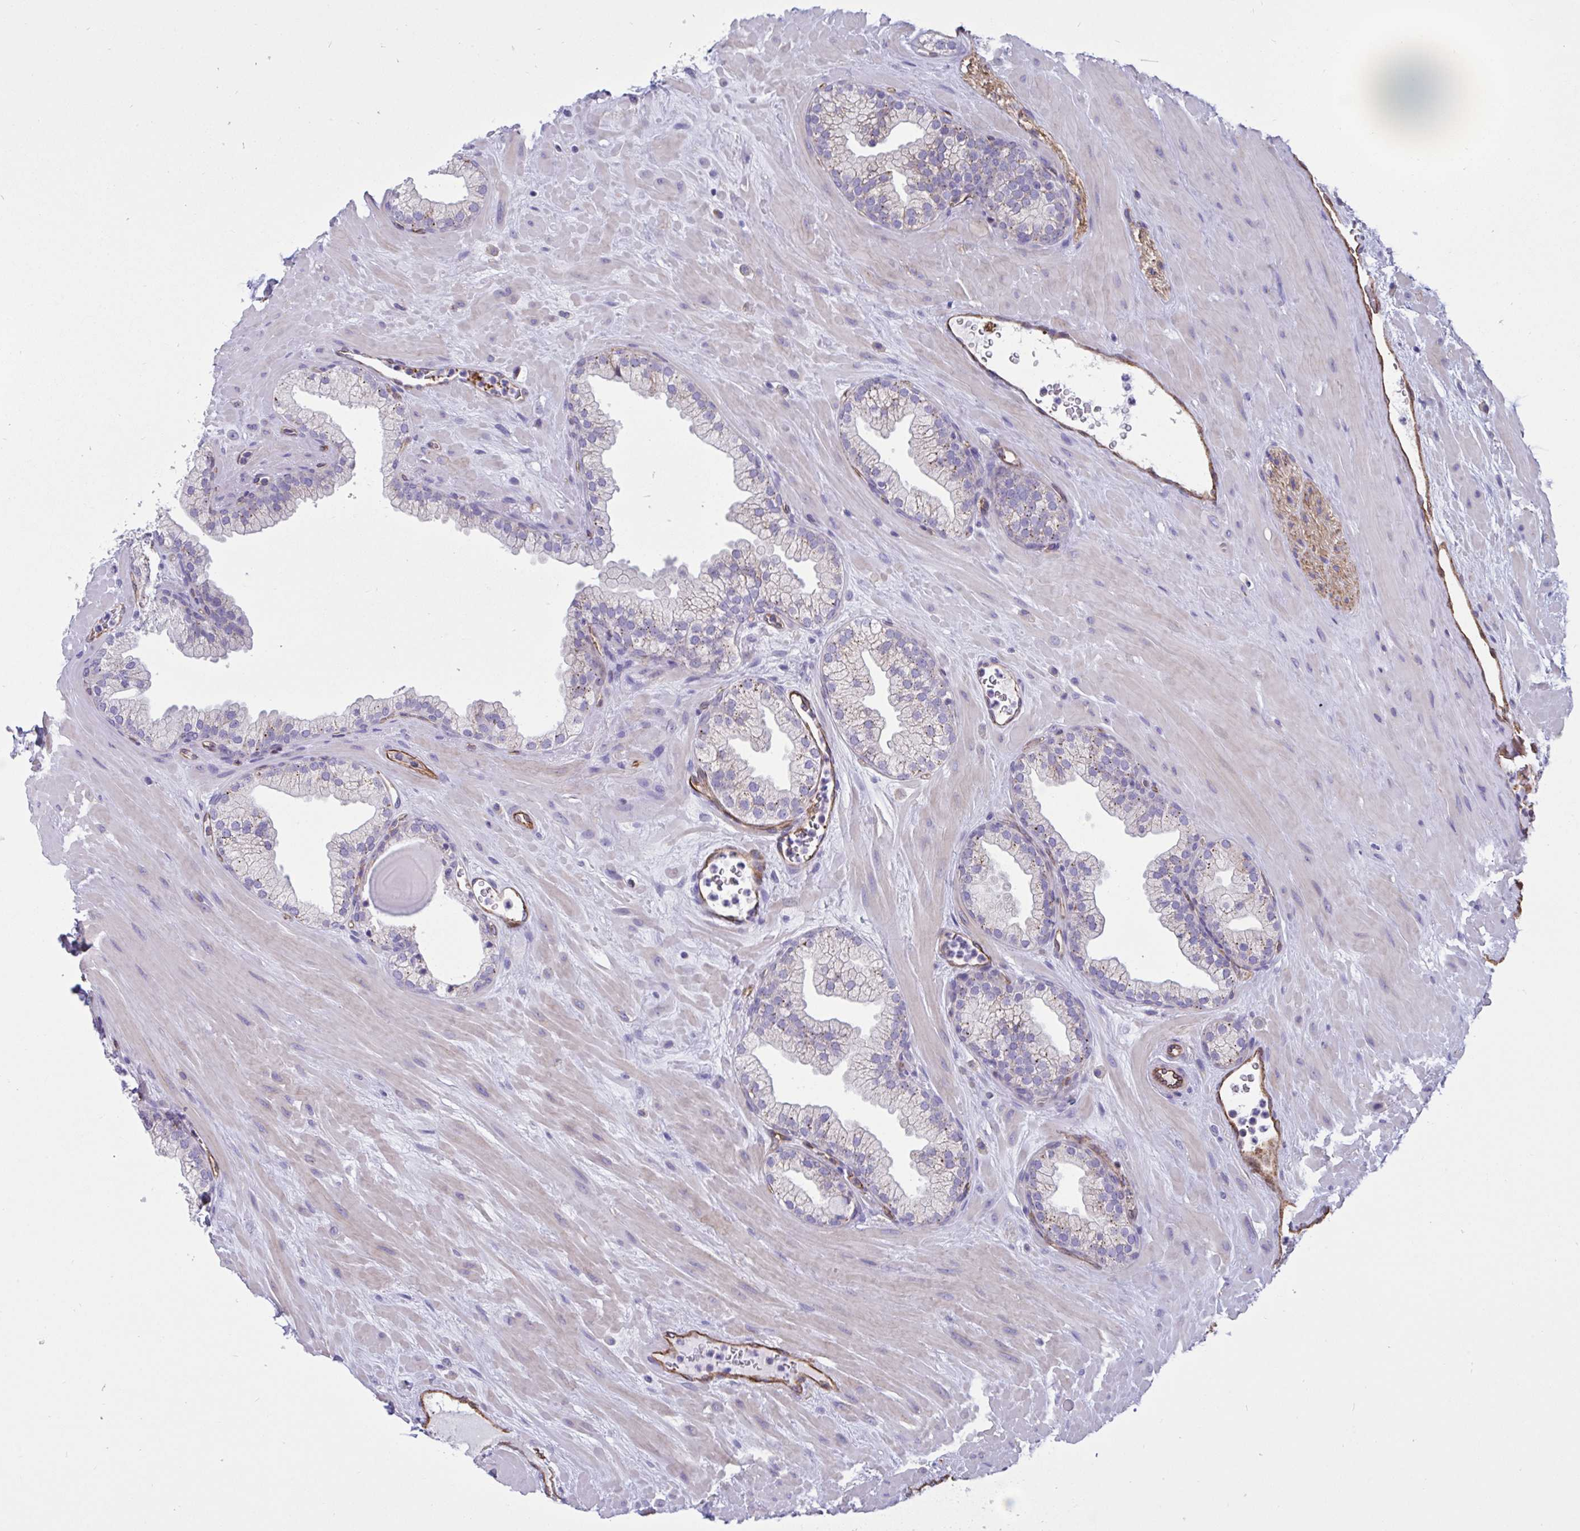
{"staining": {"intensity": "negative", "quantity": "none", "location": "none"}, "tissue": "prostate", "cell_type": "Glandular cells", "image_type": "normal", "snomed": [{"axis": "morphology", "description": "Normal tissue, NOS"}, {"axis": "topography", "description": "Prostate"}, {"axis": "topography", "description": "Peripheral nerve tissue"}], "caption": "DAB (3,3'-diaminobenzidine) immunohistochemical staining of benign prostate reveals no significant expression in glandular cells.", "gene": "RPL22L1", "patient": {"sex": "male", "age": 61}}